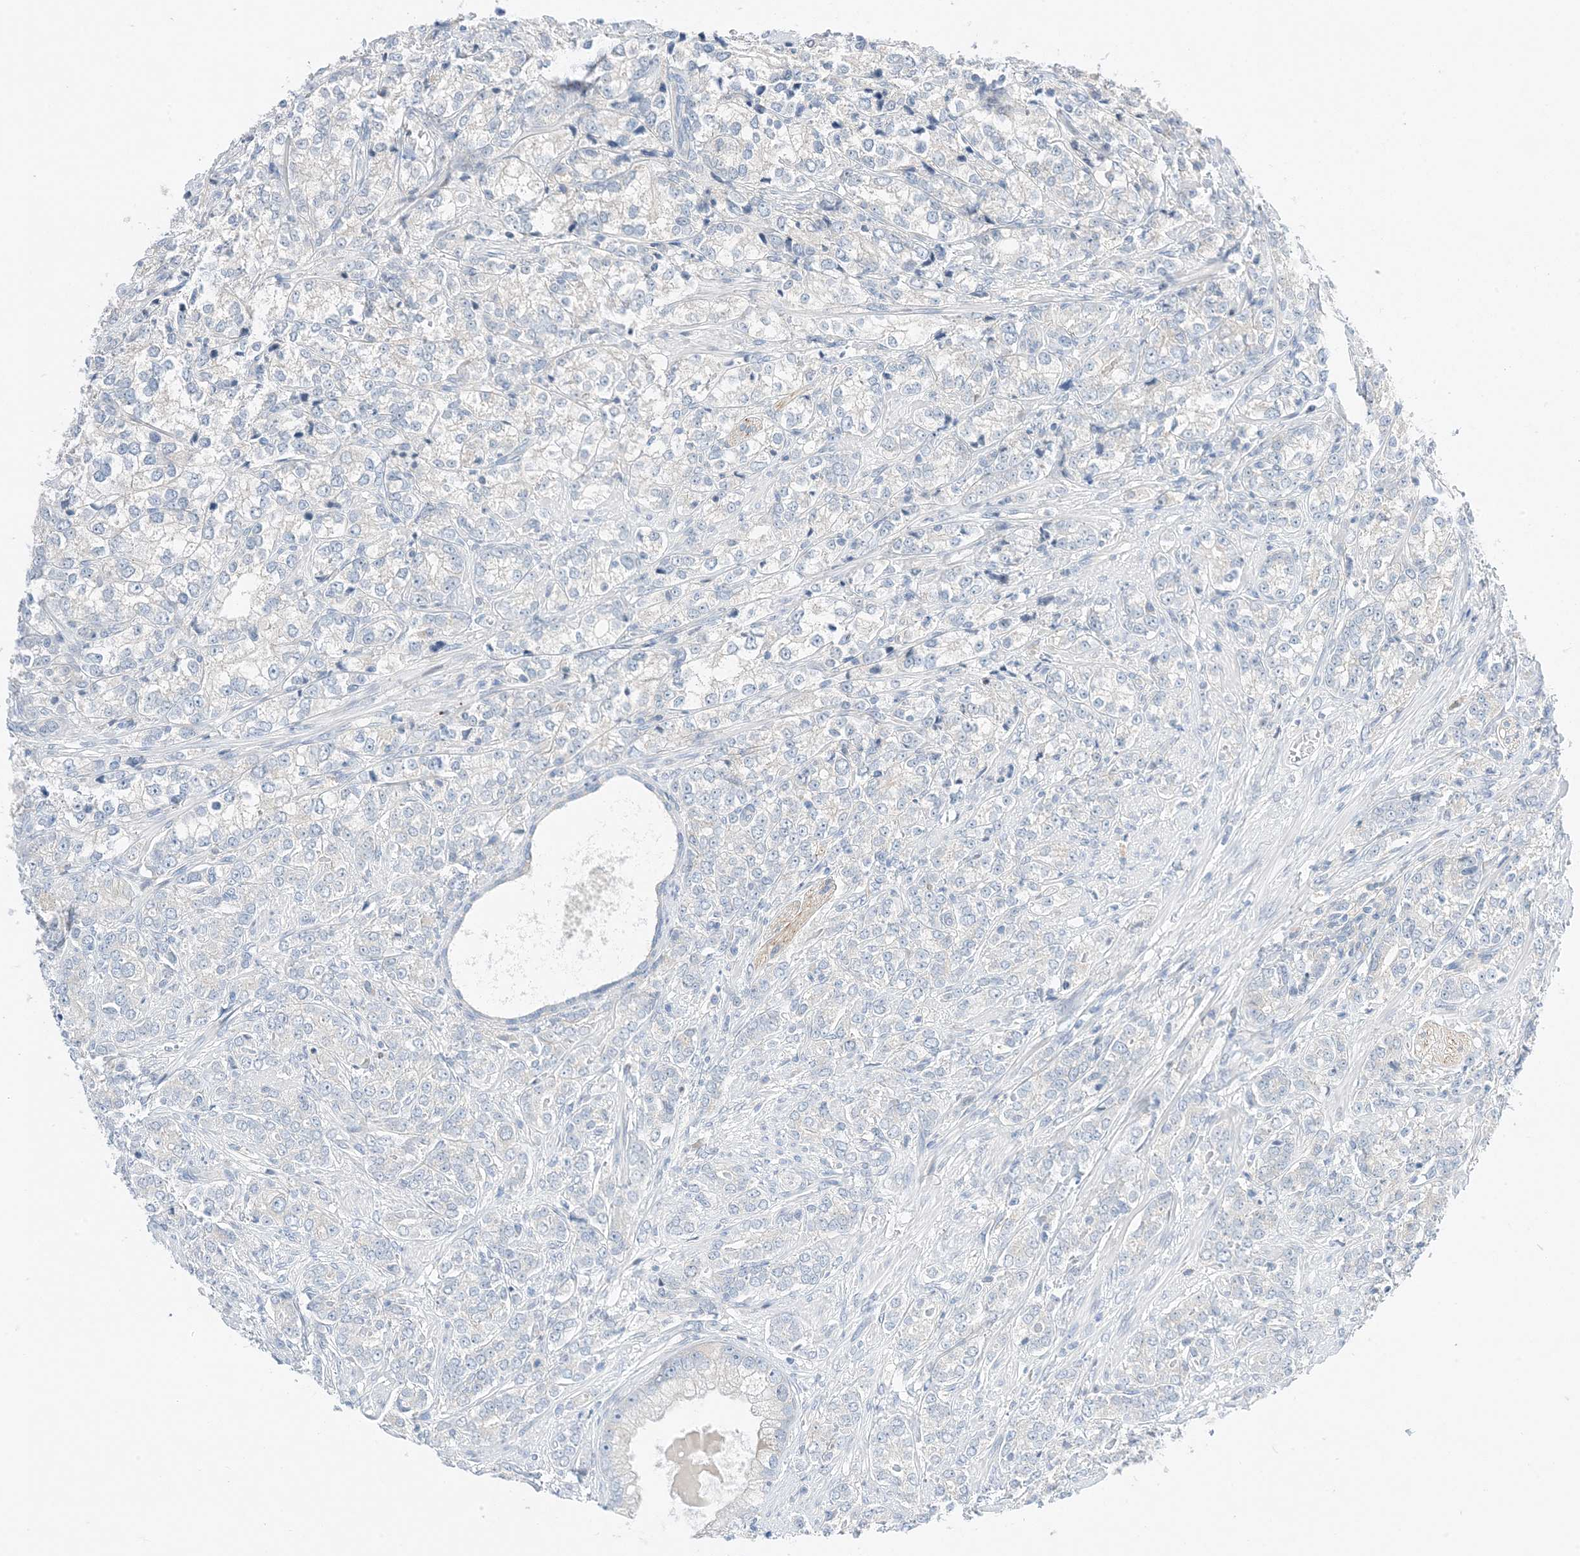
{"staining": {"intensity": "negative", "quantity": "none", "location": "none"}, "tissue": "prostate cancer", "cell_type": "Tumor cells", "image_type": "cancer", "snomed": [{"axis": "morphology", "description": "Adenocarcinoma, High grade"}, {"axis": "topography", "description": "Prostate"}], "caption": "High magnification brightfield microscopy of prostate adenocarcinoma (high-grade) stained with DAB (brown) and counterstained with hematoxylin (blue): tumor cells show no significant expression.", "gene": "KIFBP", "patient": {"sex": "male", "age": 69}}